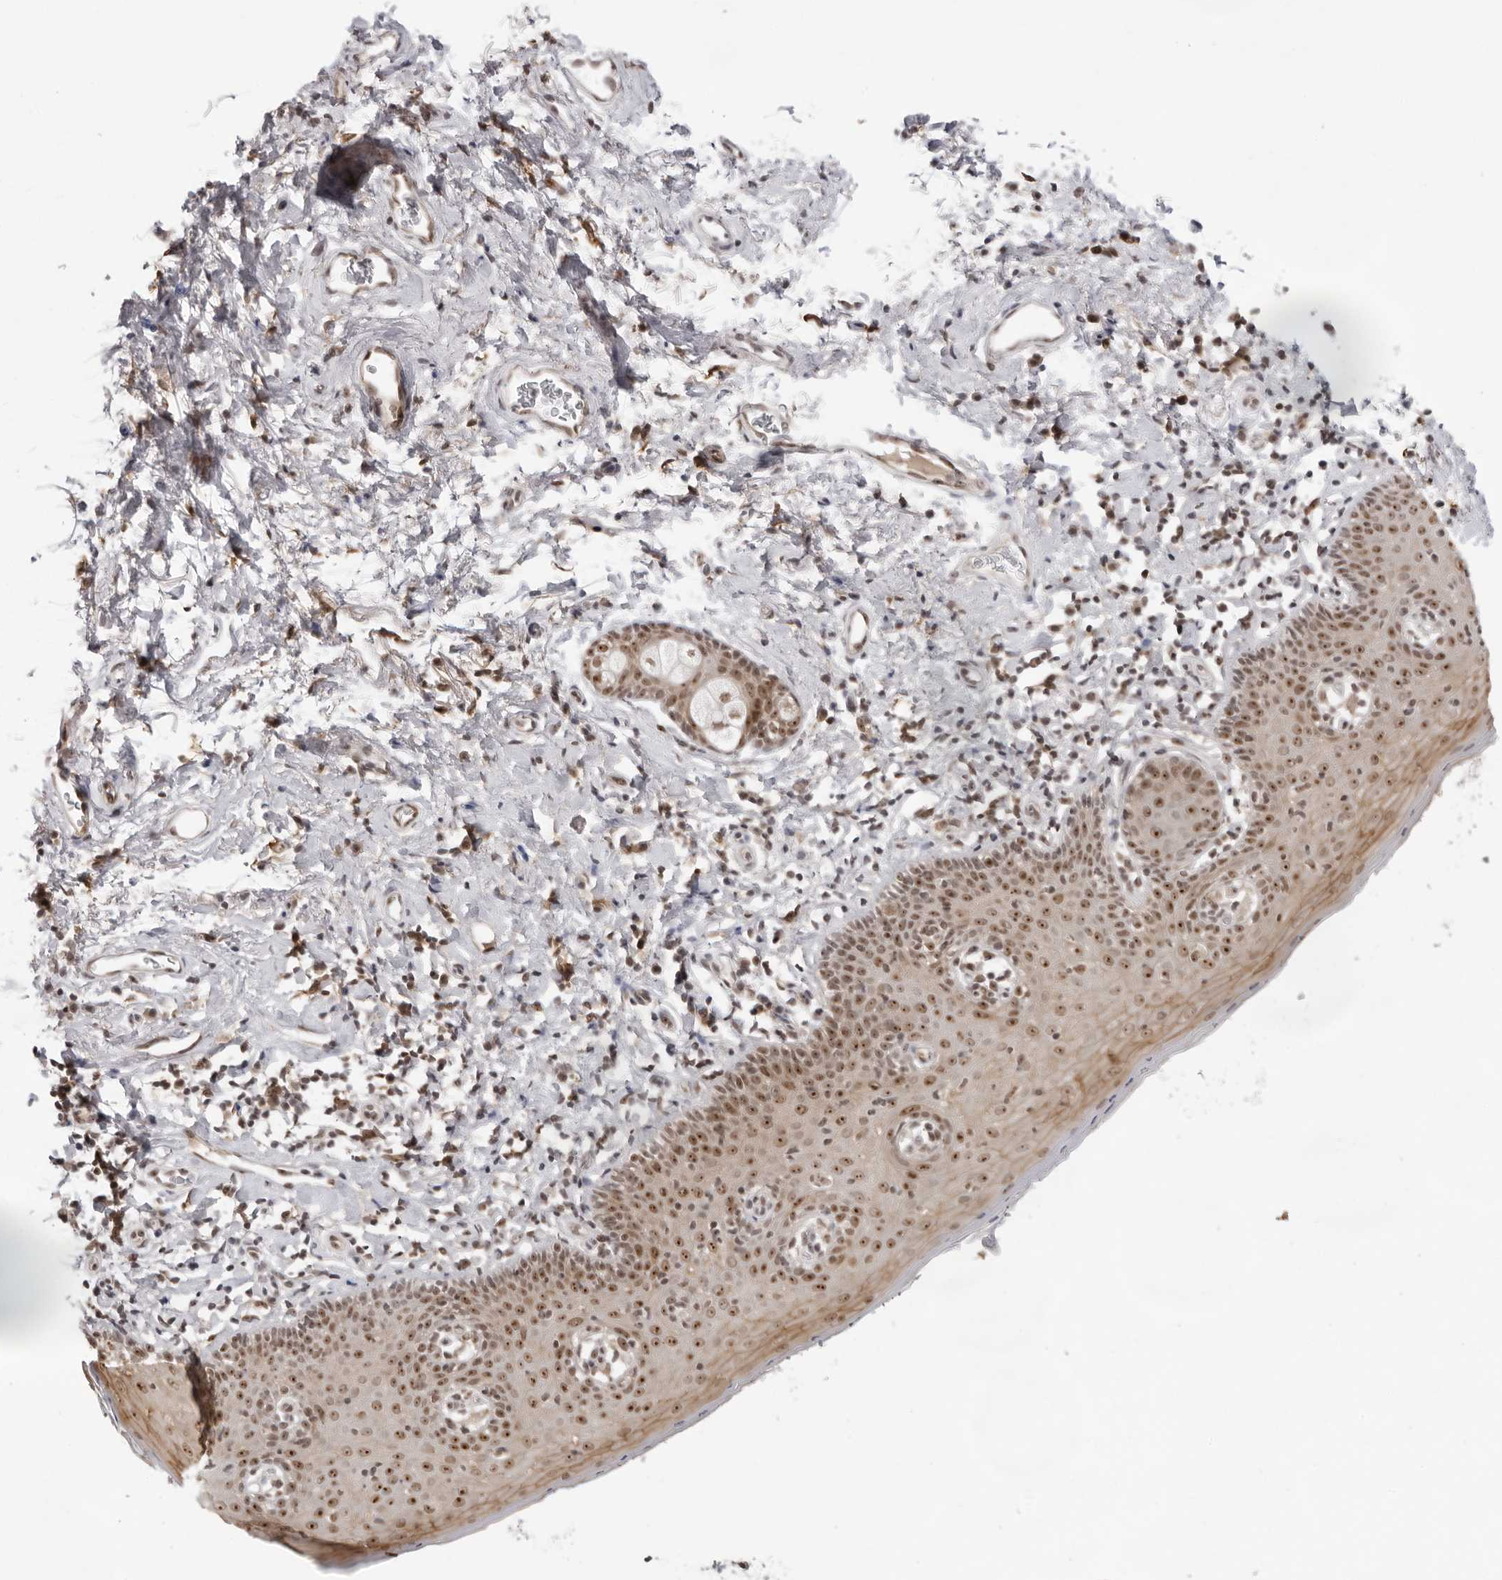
{"staining": {"intensity": "strong", "quantity": ">75%", "location": "nuclear"}, "tissue": "skin", "cell_type": "Epidermal cells", "image_type": "normal", "snomed": [{"axis": "morphology", "description": "Normal tissue, NOS"}, {"axis": "topography", "description": "Vulva"}], "caption": "Immunohistochemistry staining of unremarkable skin, which displays high levels of strong nuclear expression in approximately >75% of epidermal cells indicating strong nuclear protein positivity. The staining was performed using DAB (3,3'-diaminobenzidine) (brown) for protein detection and nuclei were counterstained in hematoxylin (blue).", "gene": "EXOSC10", "patient": {"sex": "female", "age": 66}}